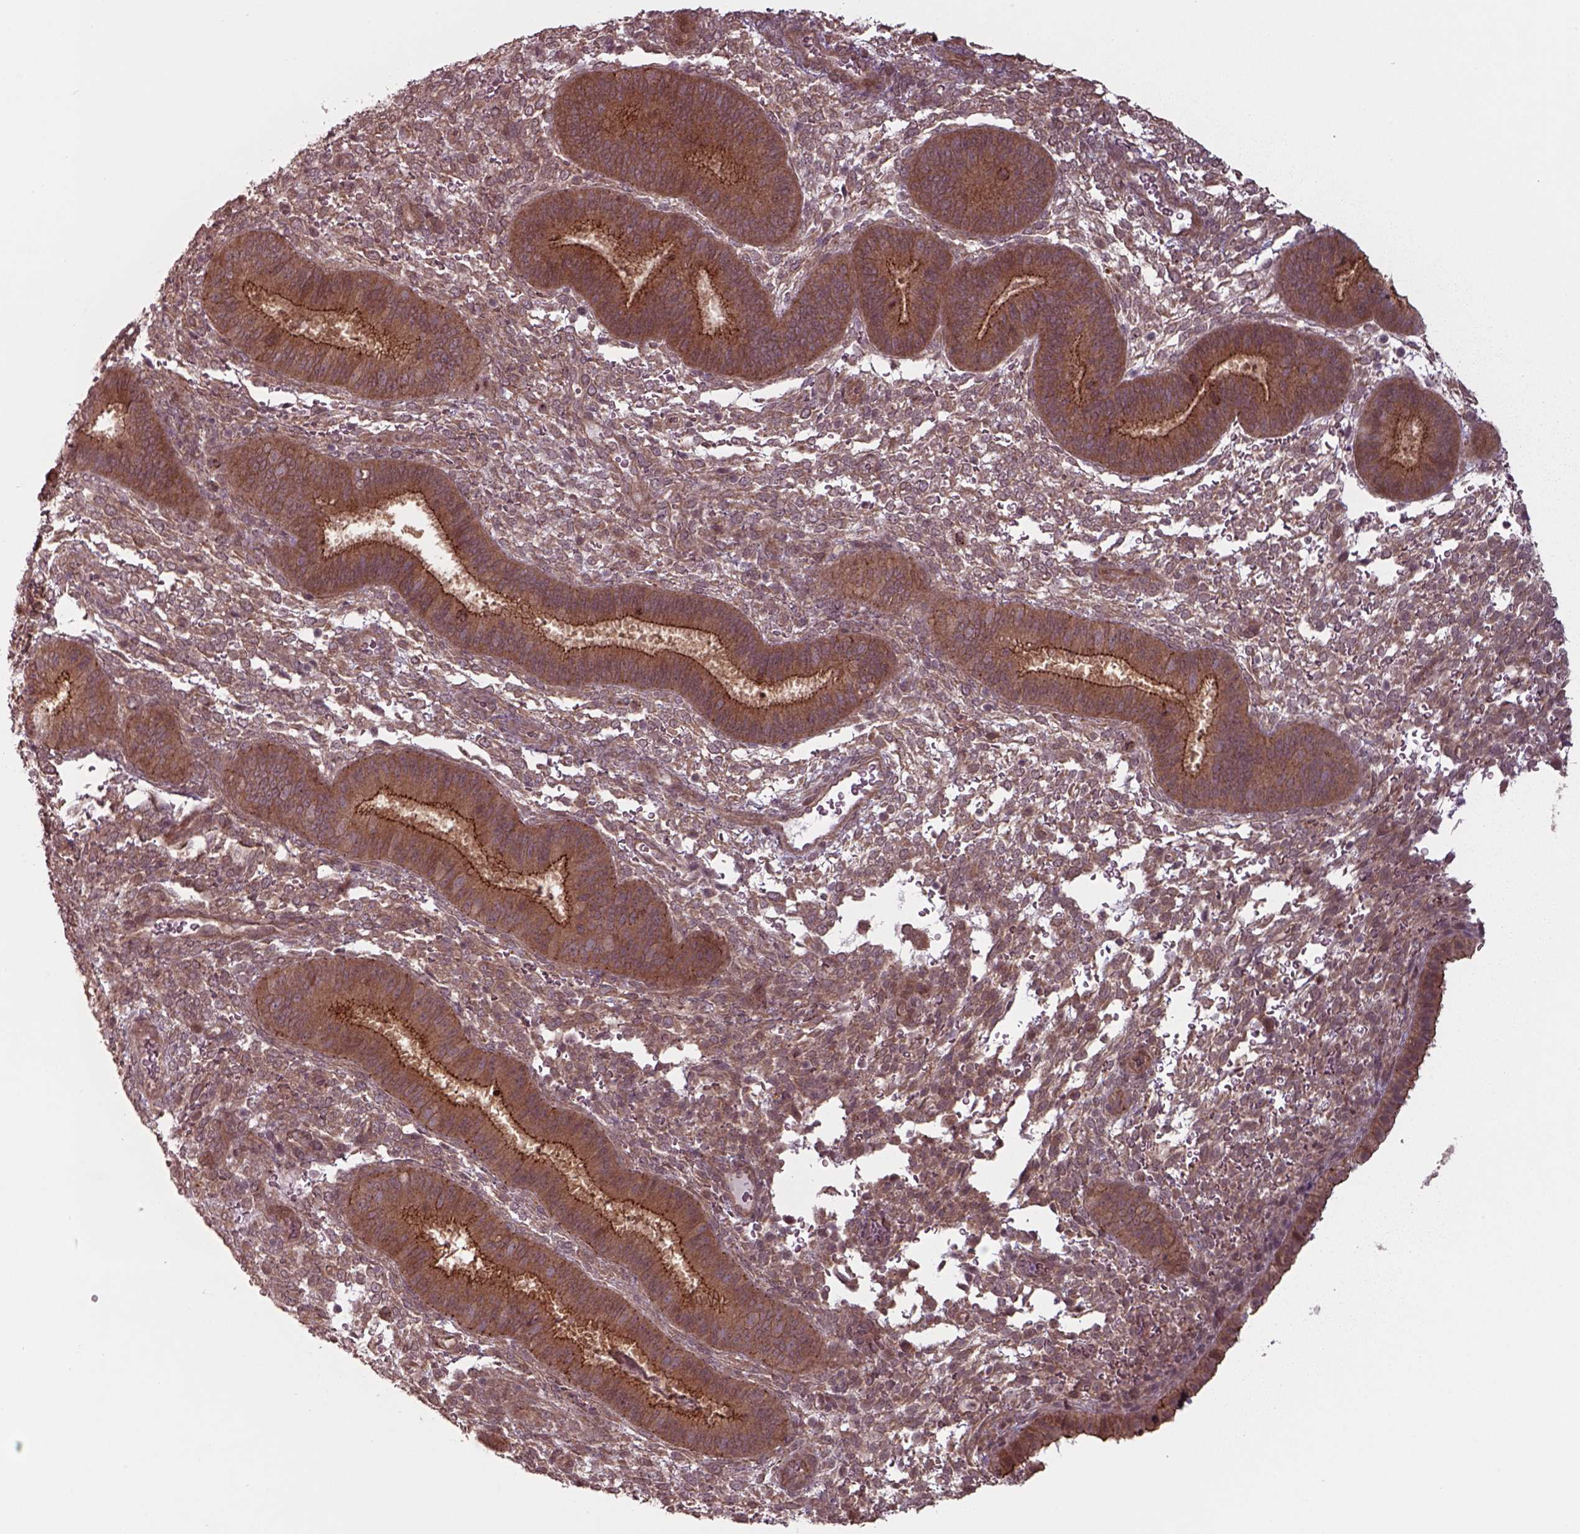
{"staining": {"intensity": "moderate", "quantity": ">75%", "location": "cytoplasmic/membranous"}, "tissue": "endometrium", "cell_type": "Cells in endometrial stroma", "image_type": "normal", "snomed": [{"axis": "morphology", "description": "Normal tissue, NOS"}, {"axis": "topography", "description": "Endometrium"}], "caption": "Immunohistochemical staining of benign human endometrium demonstrates medium levels of moderate cytoplasmic/membranous expression in about >75% of cells in endometrial stroma.", "gene": "CHMP3", "patient": {"sex": "female", "age": 39}}